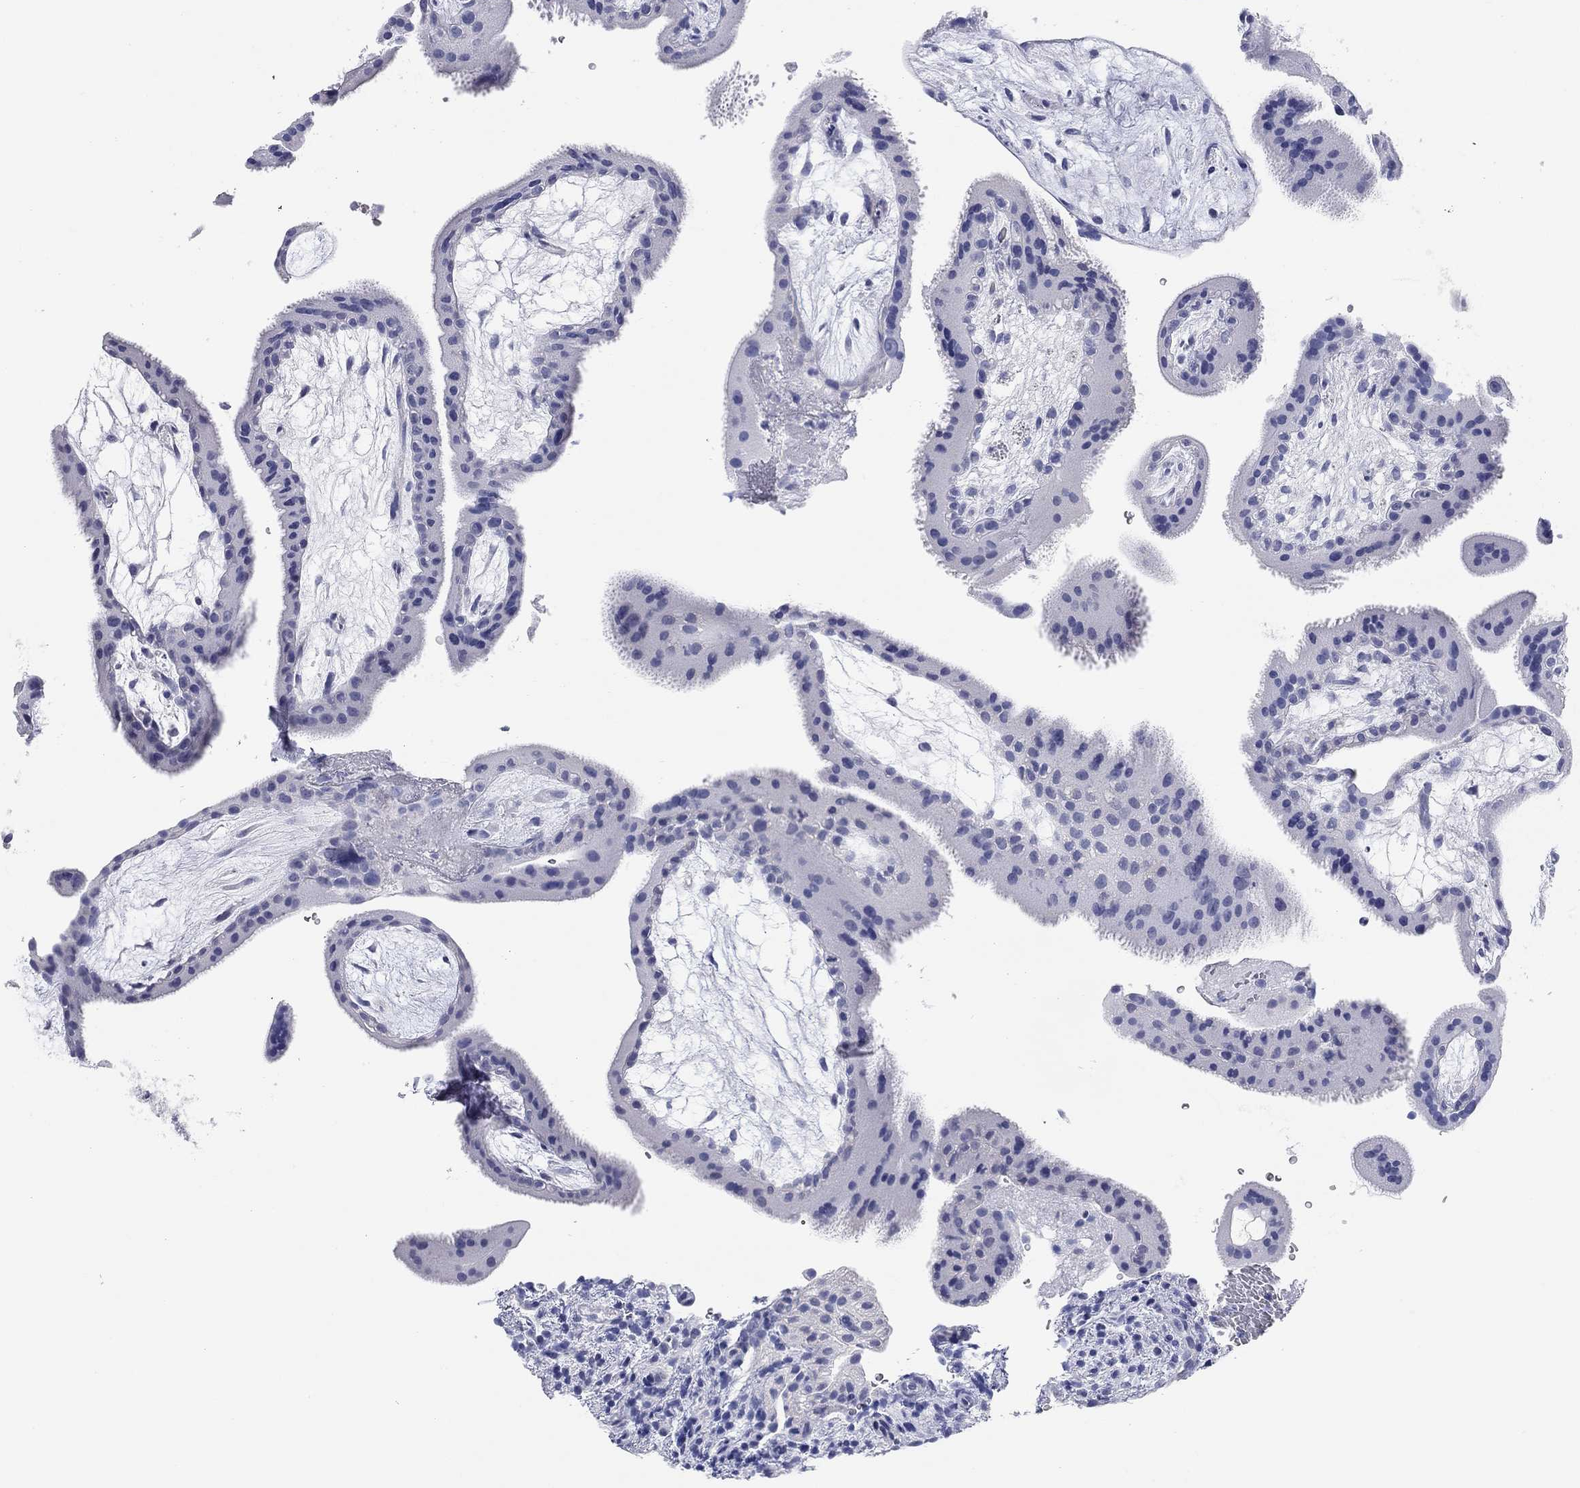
{"staining": {"intensity": "negative", "quantity": "none", "location": "none"}, "tissue": "placenta", "cell_type": "Decidual cells", "image_type": "normal", "snomed": [{"axis": "morphology", "description": "Normal tissue, NOS"}, {"axis": "topography", "description": "Placenta"}], "caption": "The histopathology image shows no staining of decidual cells in benign placenta. (DAB (3,3'-diaminobenzidine) immunohistochemistry (IHC) with hematoxylin counter stain).", "gene": "ENSG00000269035", "patient": {"sex": "female", "age": 19}}